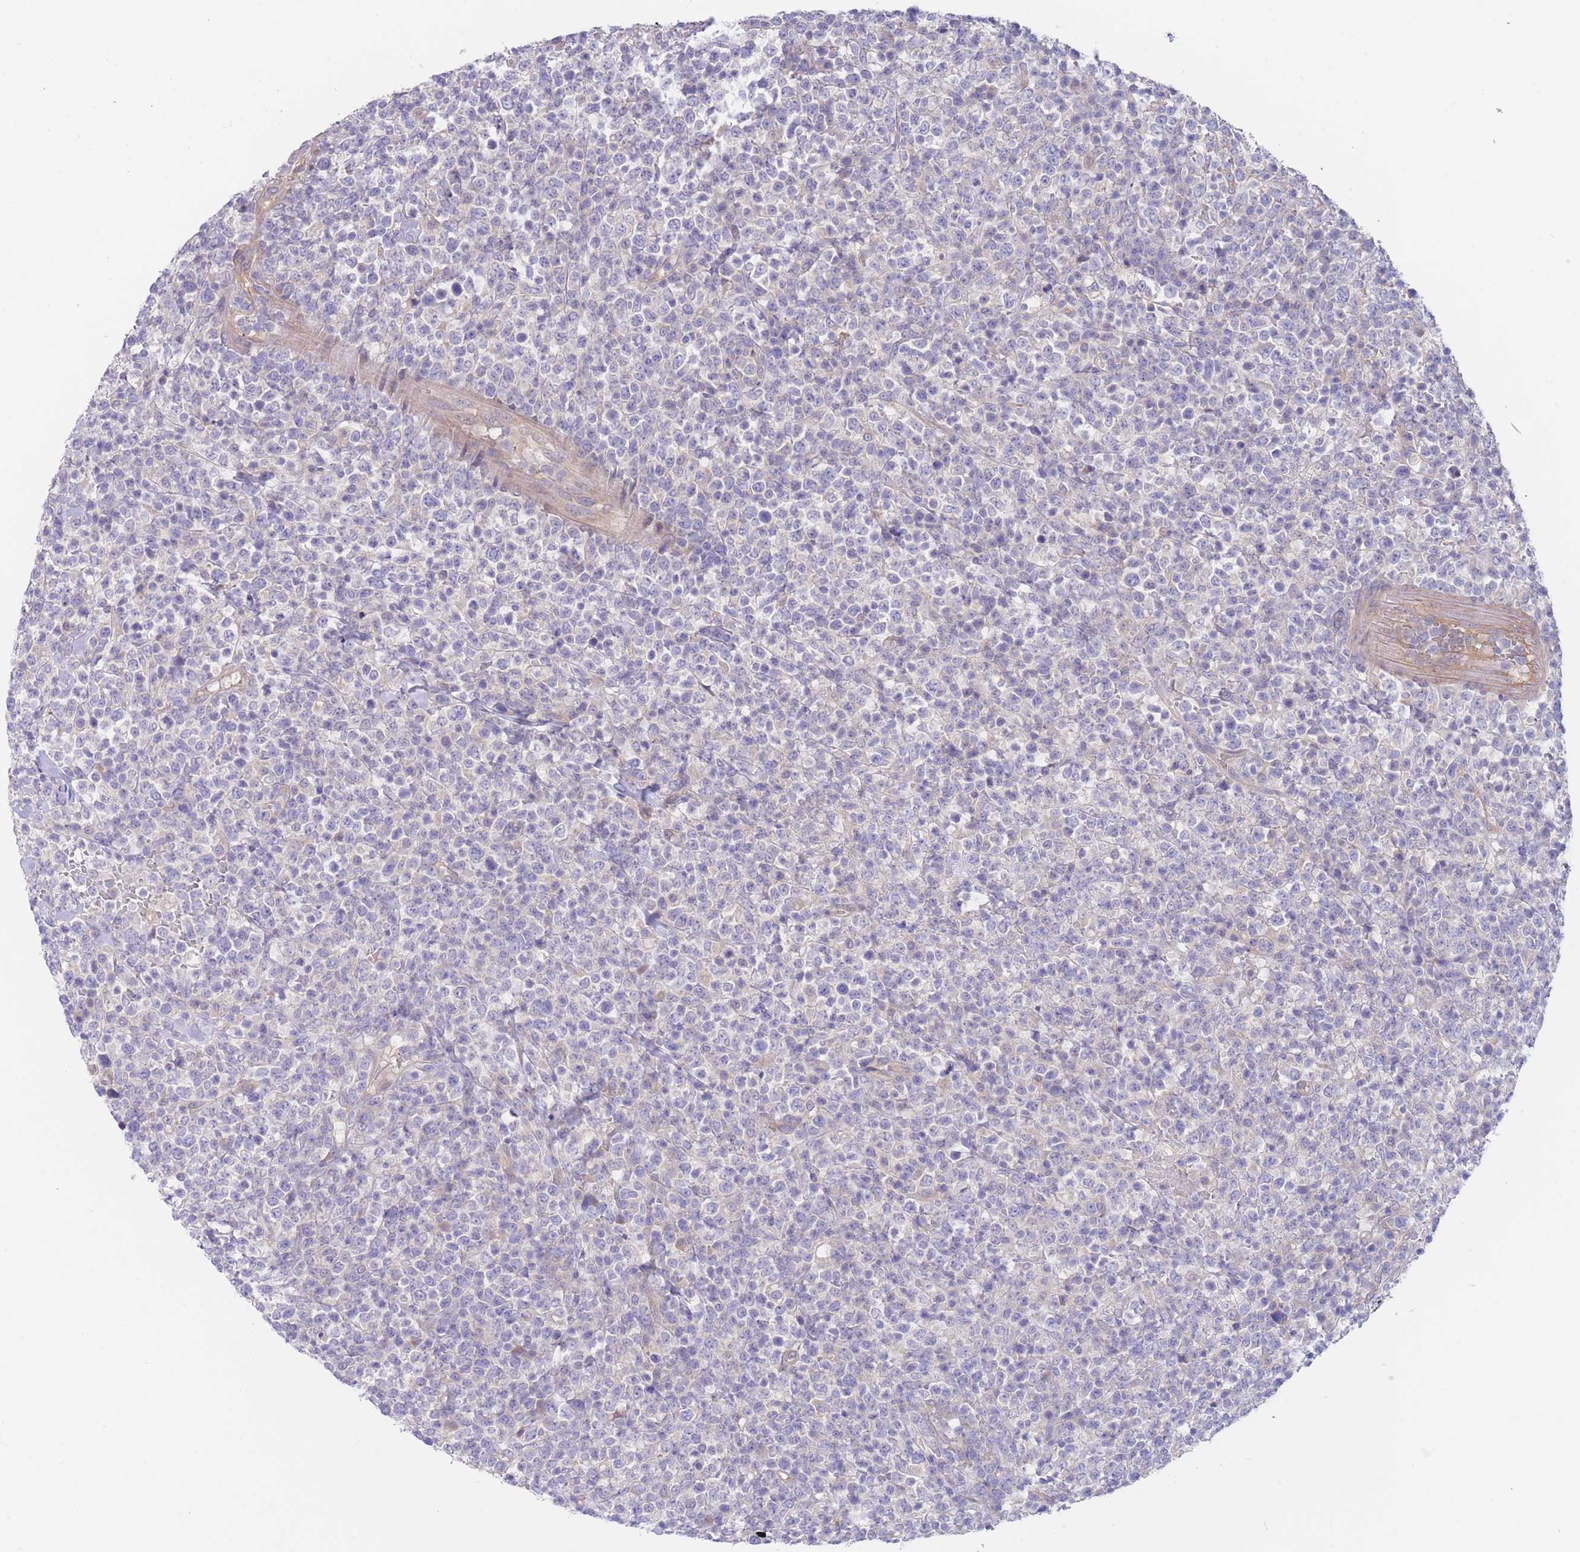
{"staining": {"intensity": "negative", "quantity": "none", "location": "none"}, "tissue": "lymphoma", "cell_type": "Tumor cells", "image_type": "cancer", "snomed": [{"axis": "morphology", "description": "Malignant lymphoma, non-Hodgkin's type, High grade"}, {"axis": "topography", "description": "Colon"}], "caption": "The image displays no significant staining in tumor cells of malignant lymphoma, non-Hodgkin's type (high-grade). The staining is performed using DAB brown chromogen with nuclei counter-stained in using hematoxylin.", "gene": "ZNF281", "patient": {"sex": "female", "age": 53}}